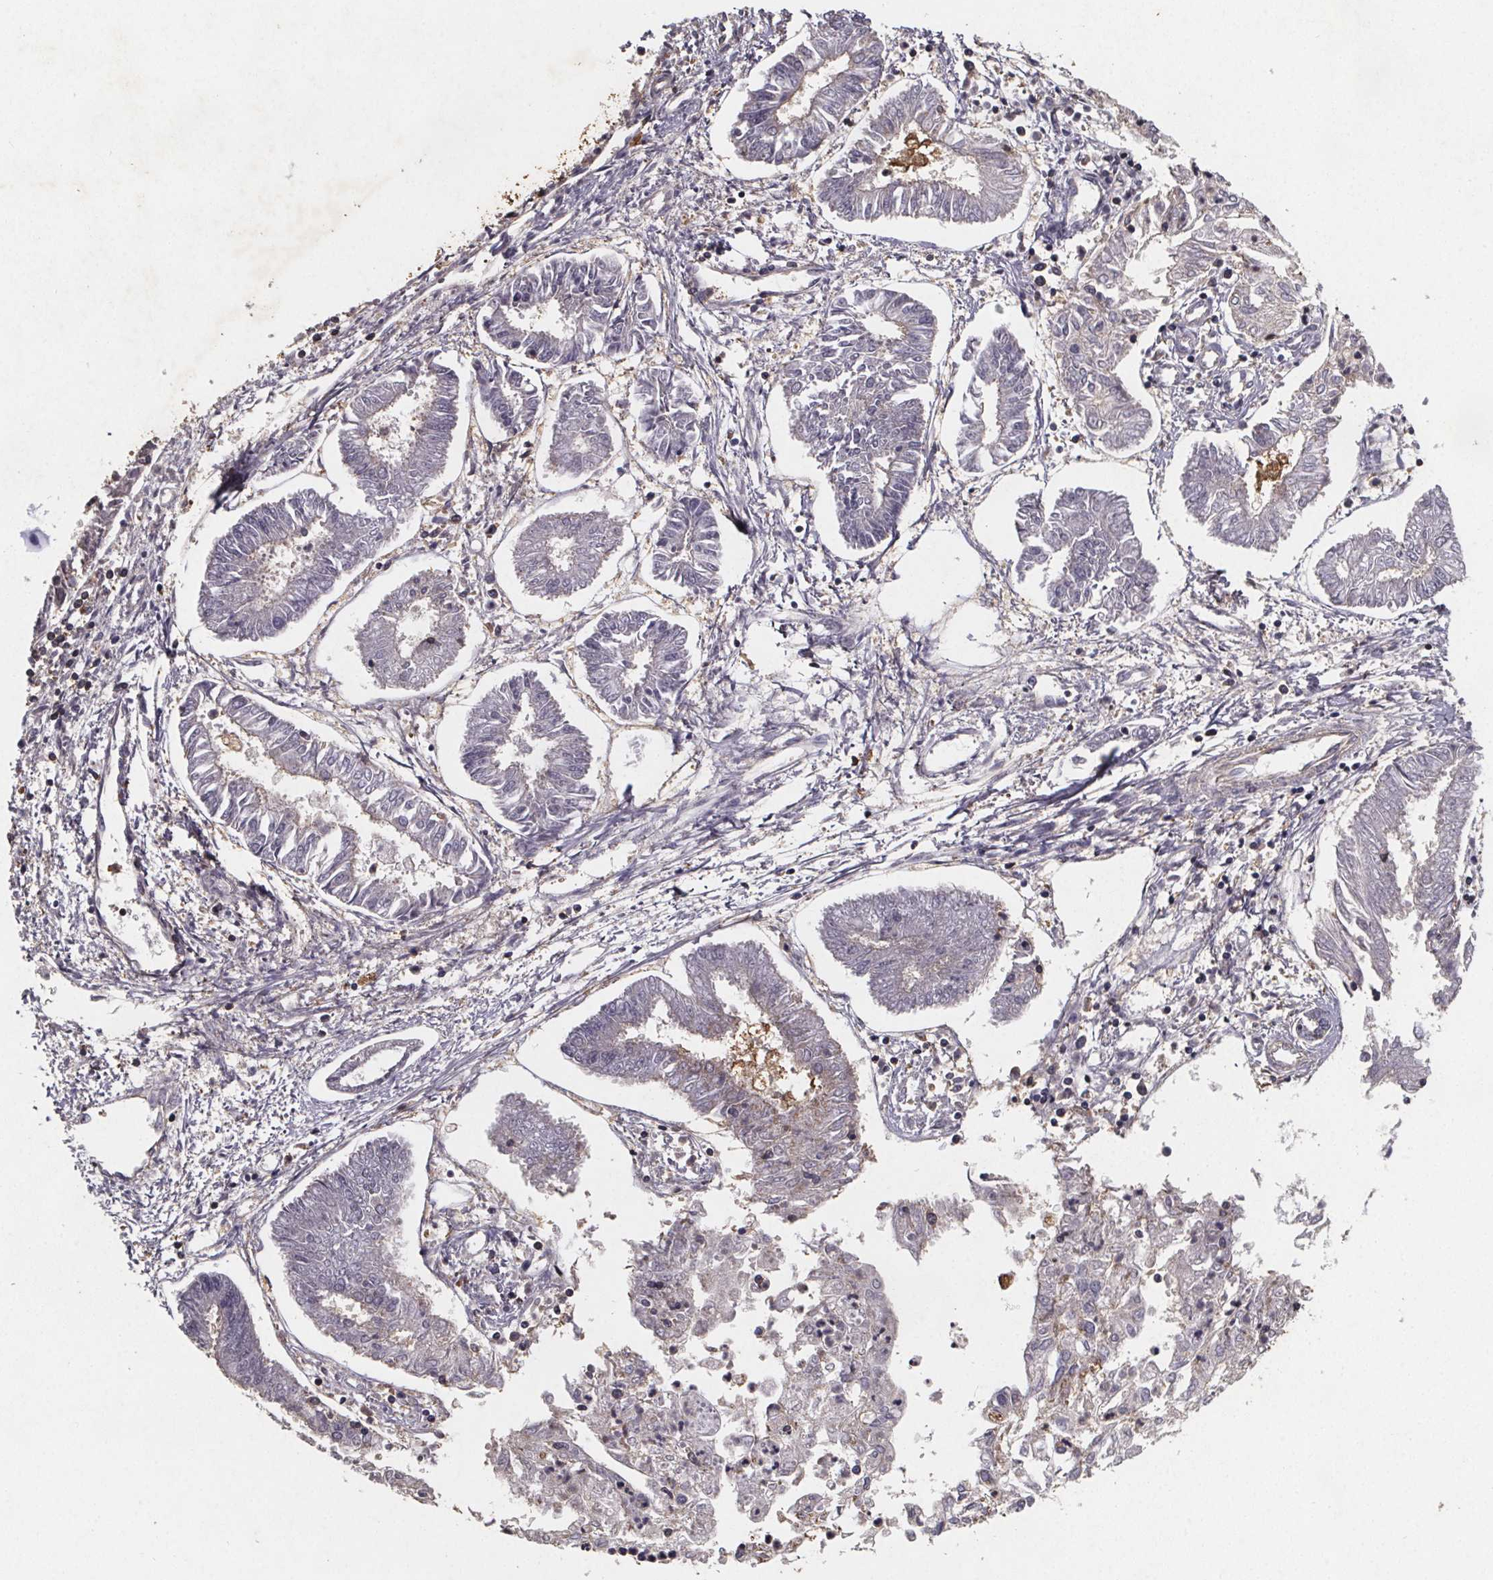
{"staining": {"intensity": "weak", "quantity": "<25%", "location": "cytoplasmic/membranous"}, "tissue": "endometrial cancer", "cell_type": "Tumor cells", "image_type": "cancer", "snomed": [{"axis": "morphology", "description": "Adenocarcinoma, NOS"}, {"axis": "topography", "description": "Endometrium"}], "caption": "DAB immunohistochemical staining of human endometrial adenocarcinoma reveals no significant expression in tumor cells.", "gene": "PIERCE2", "patient": {"sex": "female", "age": 68}}